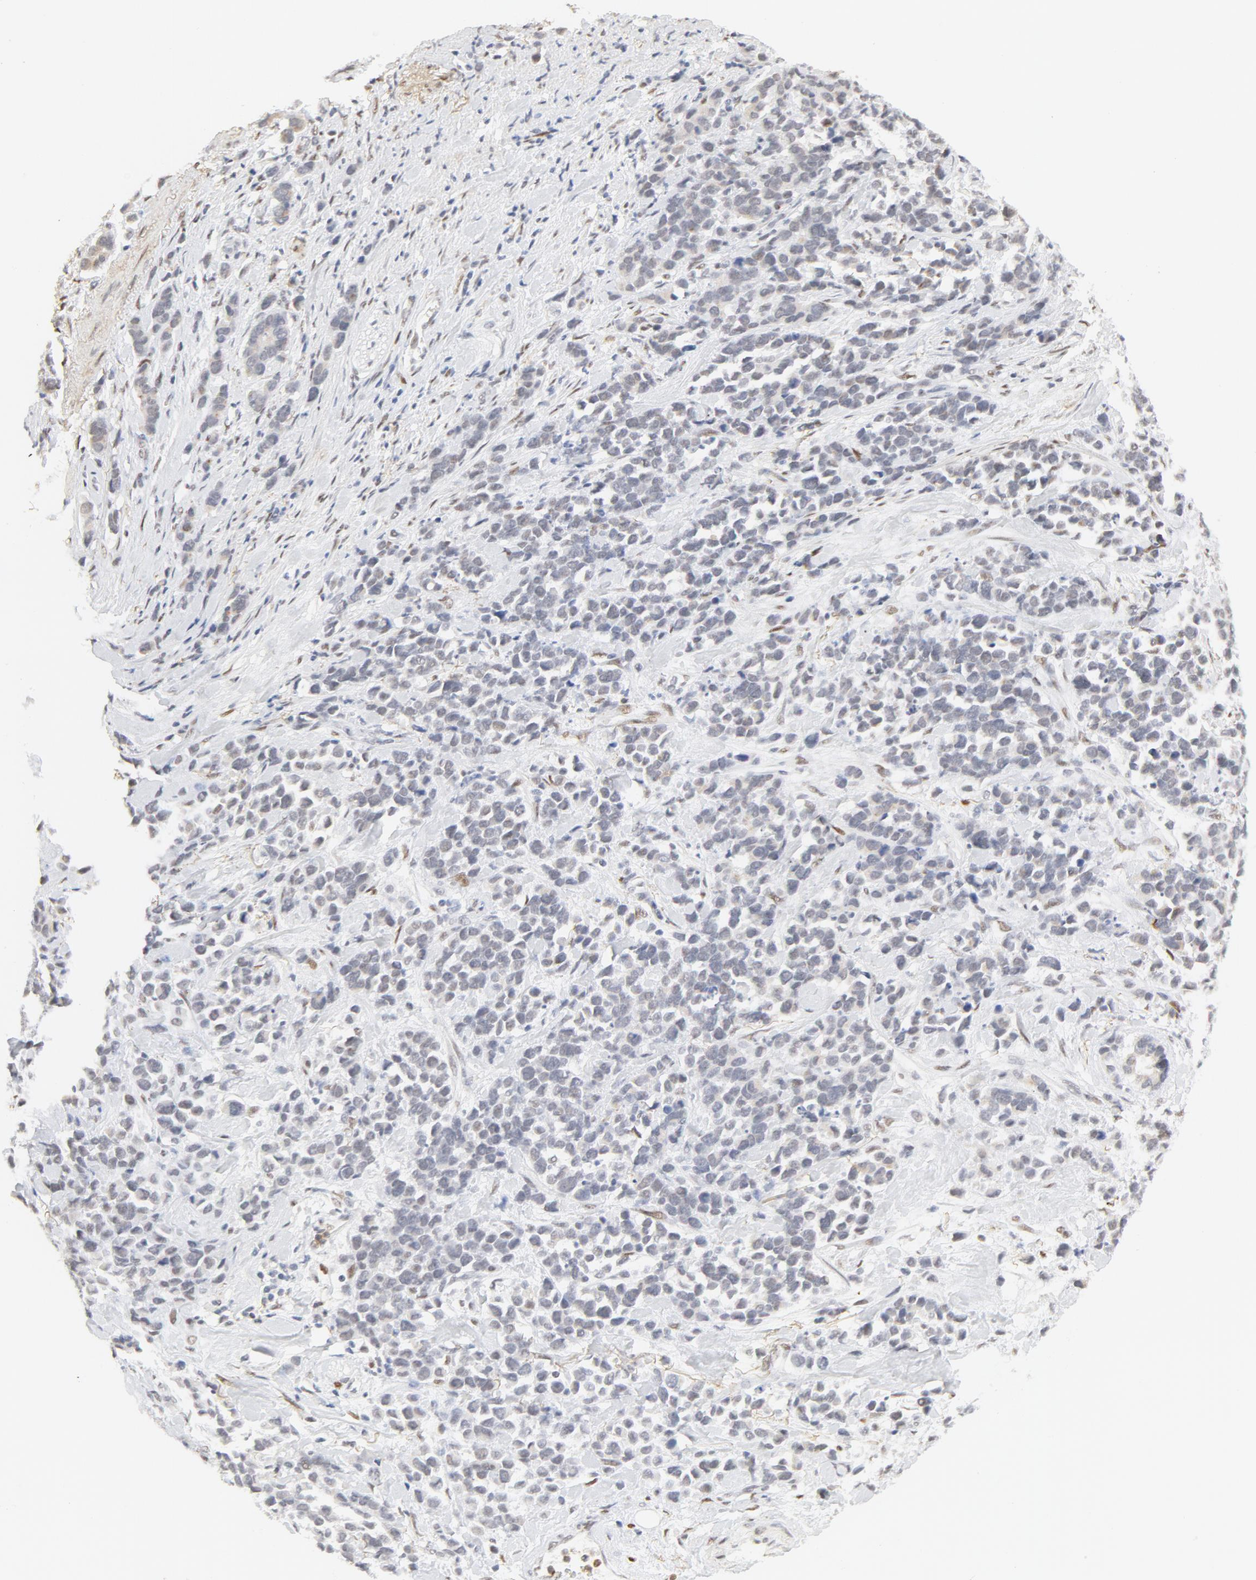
{"staining": {"intensity": "negative", "quantity": "none", "location": "none"}, "tissue": "stomach cancer", "cell_type": "Tumor cells", "image_type": "cancer", "snomed": [{"axis": "morphology", "description": "Adenocarcinoma, NOS"}, {"axis": "topography", "description": "Stomach, upper"}], "caption": "This is an immunohistochemistry histopathology image of human stomach cancer (adenocarcinoma). There is no expression in tumor cells.", "gene": "PBX1", "patient": {"sex": "male", "age": 71}}